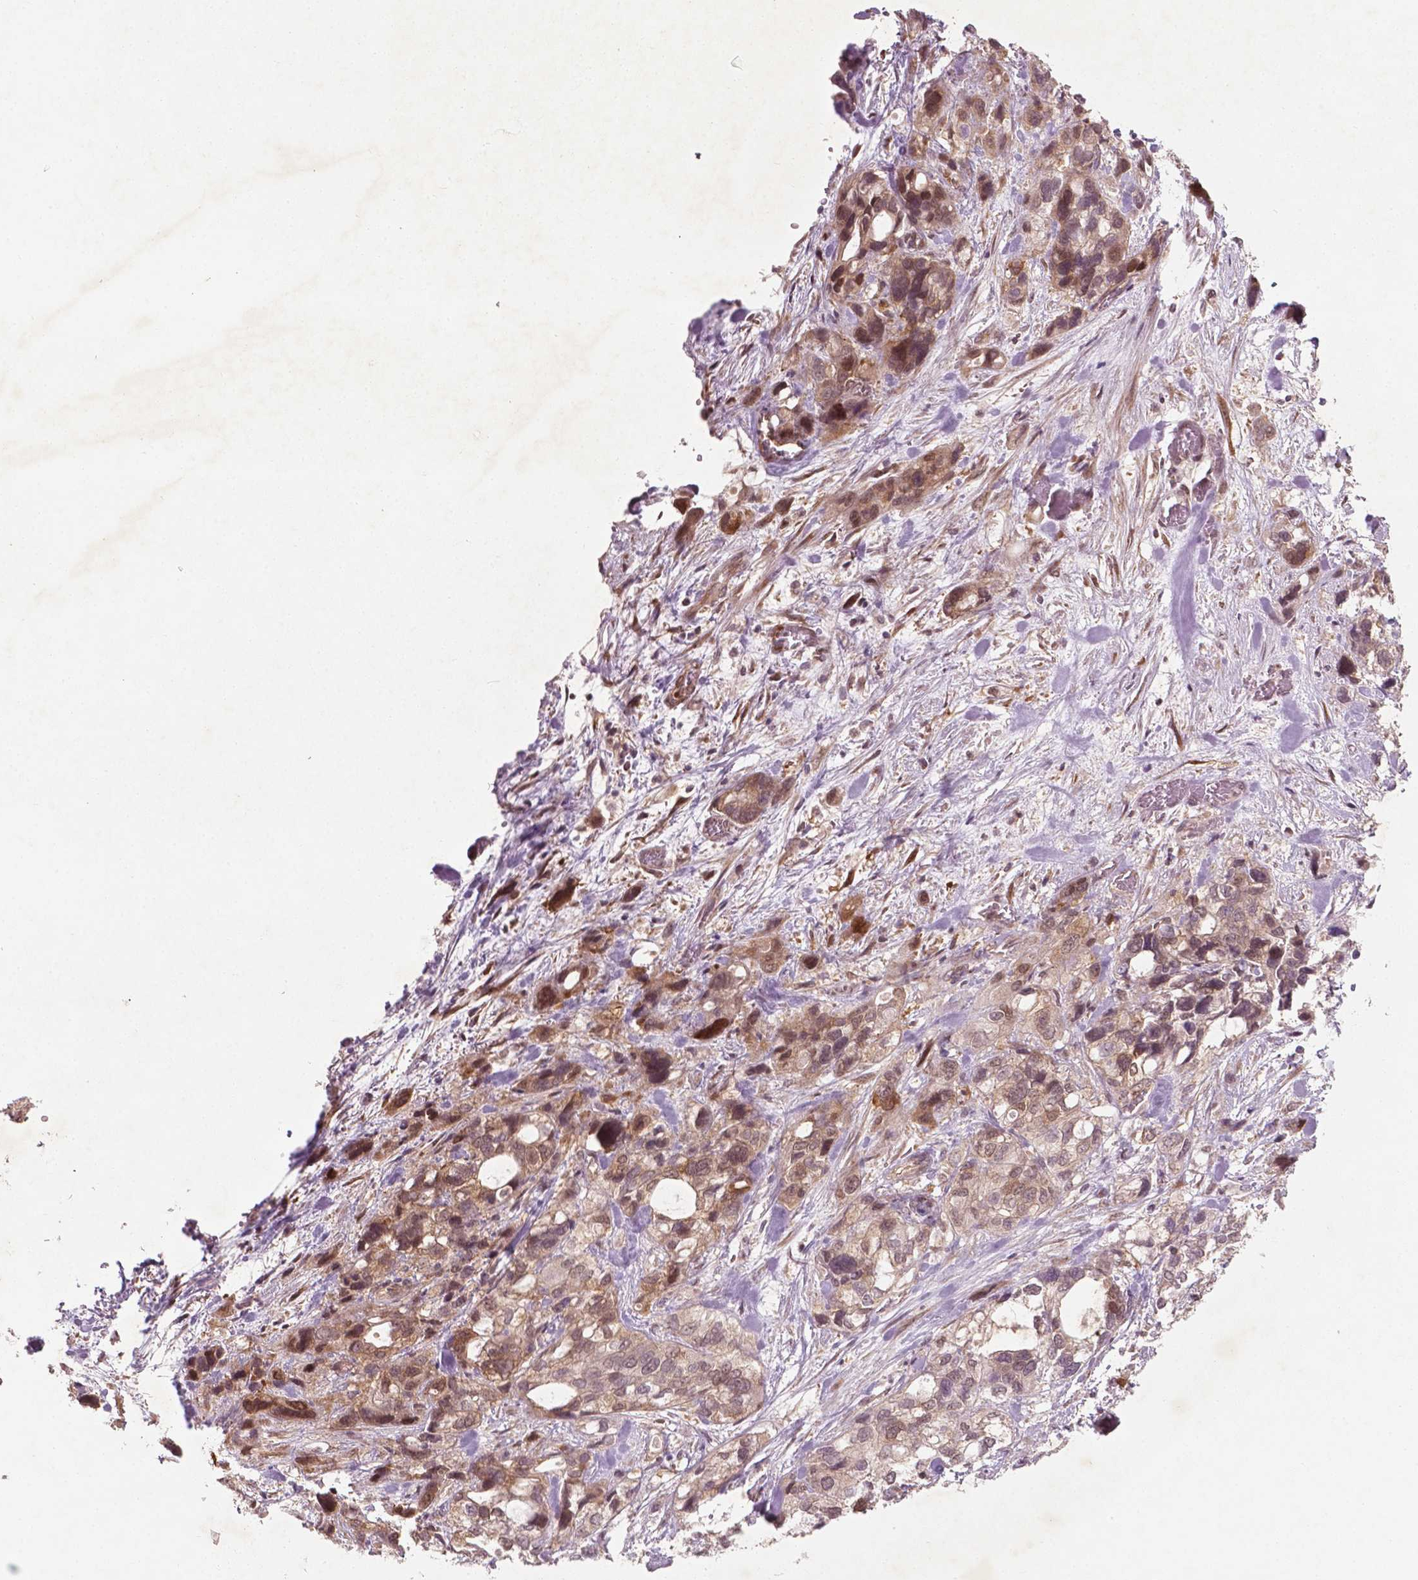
{"staining": {"intensity": "weak", "quantity": ">75%", "location": "cytoplasmic/membranous,nuclear"}, "tissue": "stomach cancer", "cell_type": "Tumor cells", "image_type": "cancer", "snomed": [{"axis": "morphology", "description": "Adenocarcinoma, NOS"}, {"axis": "topography", "description": "Stomach, upper"}], "caption": "A histopathology image showing weak cytoplasmic/membranous and nuclear positivity in about >75% of tumor cells in stomach cancer (adenocarcinoma), as visualized by brown immunohistochemical staining.", "gene": "NFAT5", "patient": {"sex": "female", "age": 81}}